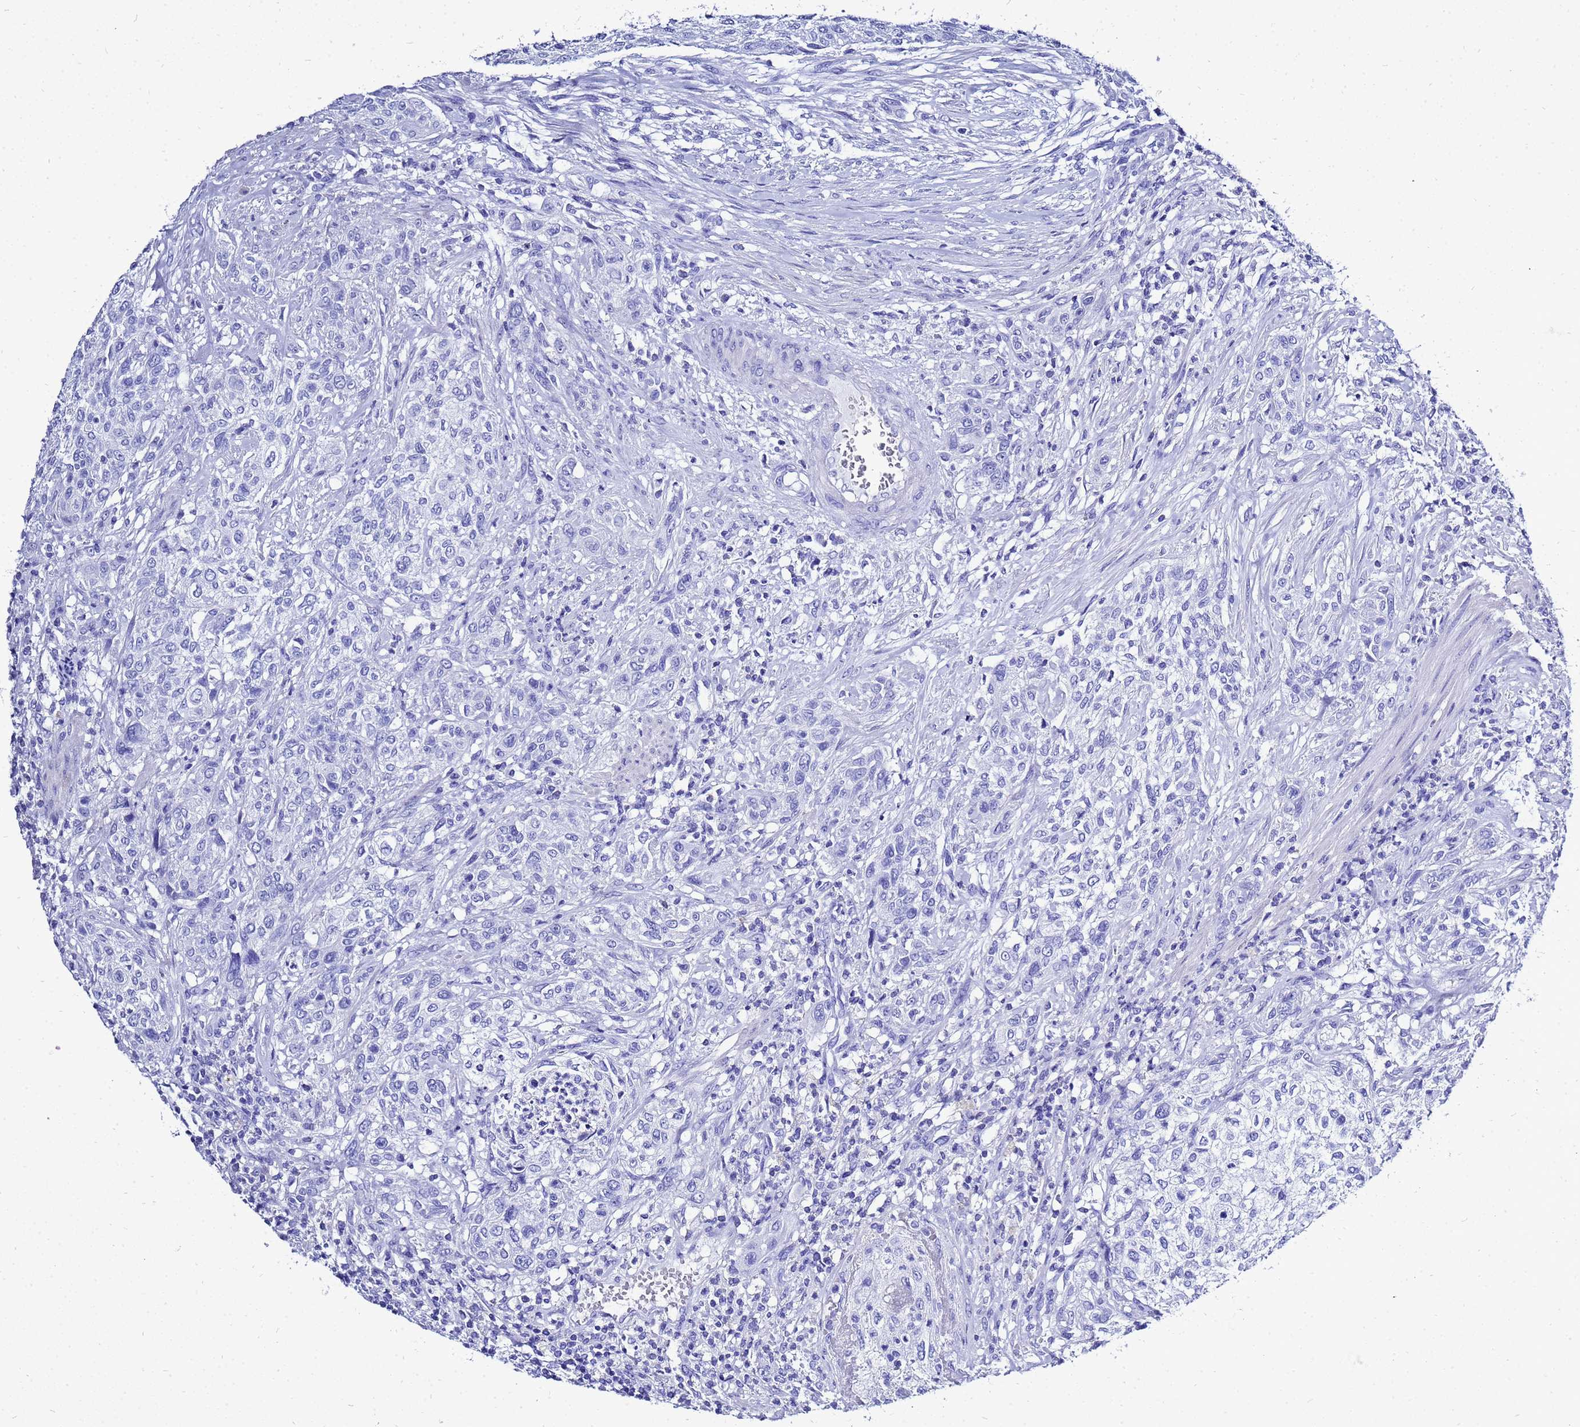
{"staining": {"intensity": "negative", "quantity": "none", "location": "none"}, "tissue": "urothelial cancer", "cell_type": "Tumor cells", "image_type": "cancer", "snomed": [{"axis": "morphology", "description": "Normal tissue, NOS"}, {"axis": "morphology", "description": "Urothelial carcinoma, NOS"}, {"axis": "topography", "description": "Urinary bladder"}, {"axis": "topography", "description": "Peripheral nerve tissue"}], "caption": "Tumor cells show no significant protein positivity in urothelial cancer.", "gene": "LIPF", "patient": {"sex": "male", "age": 35}}